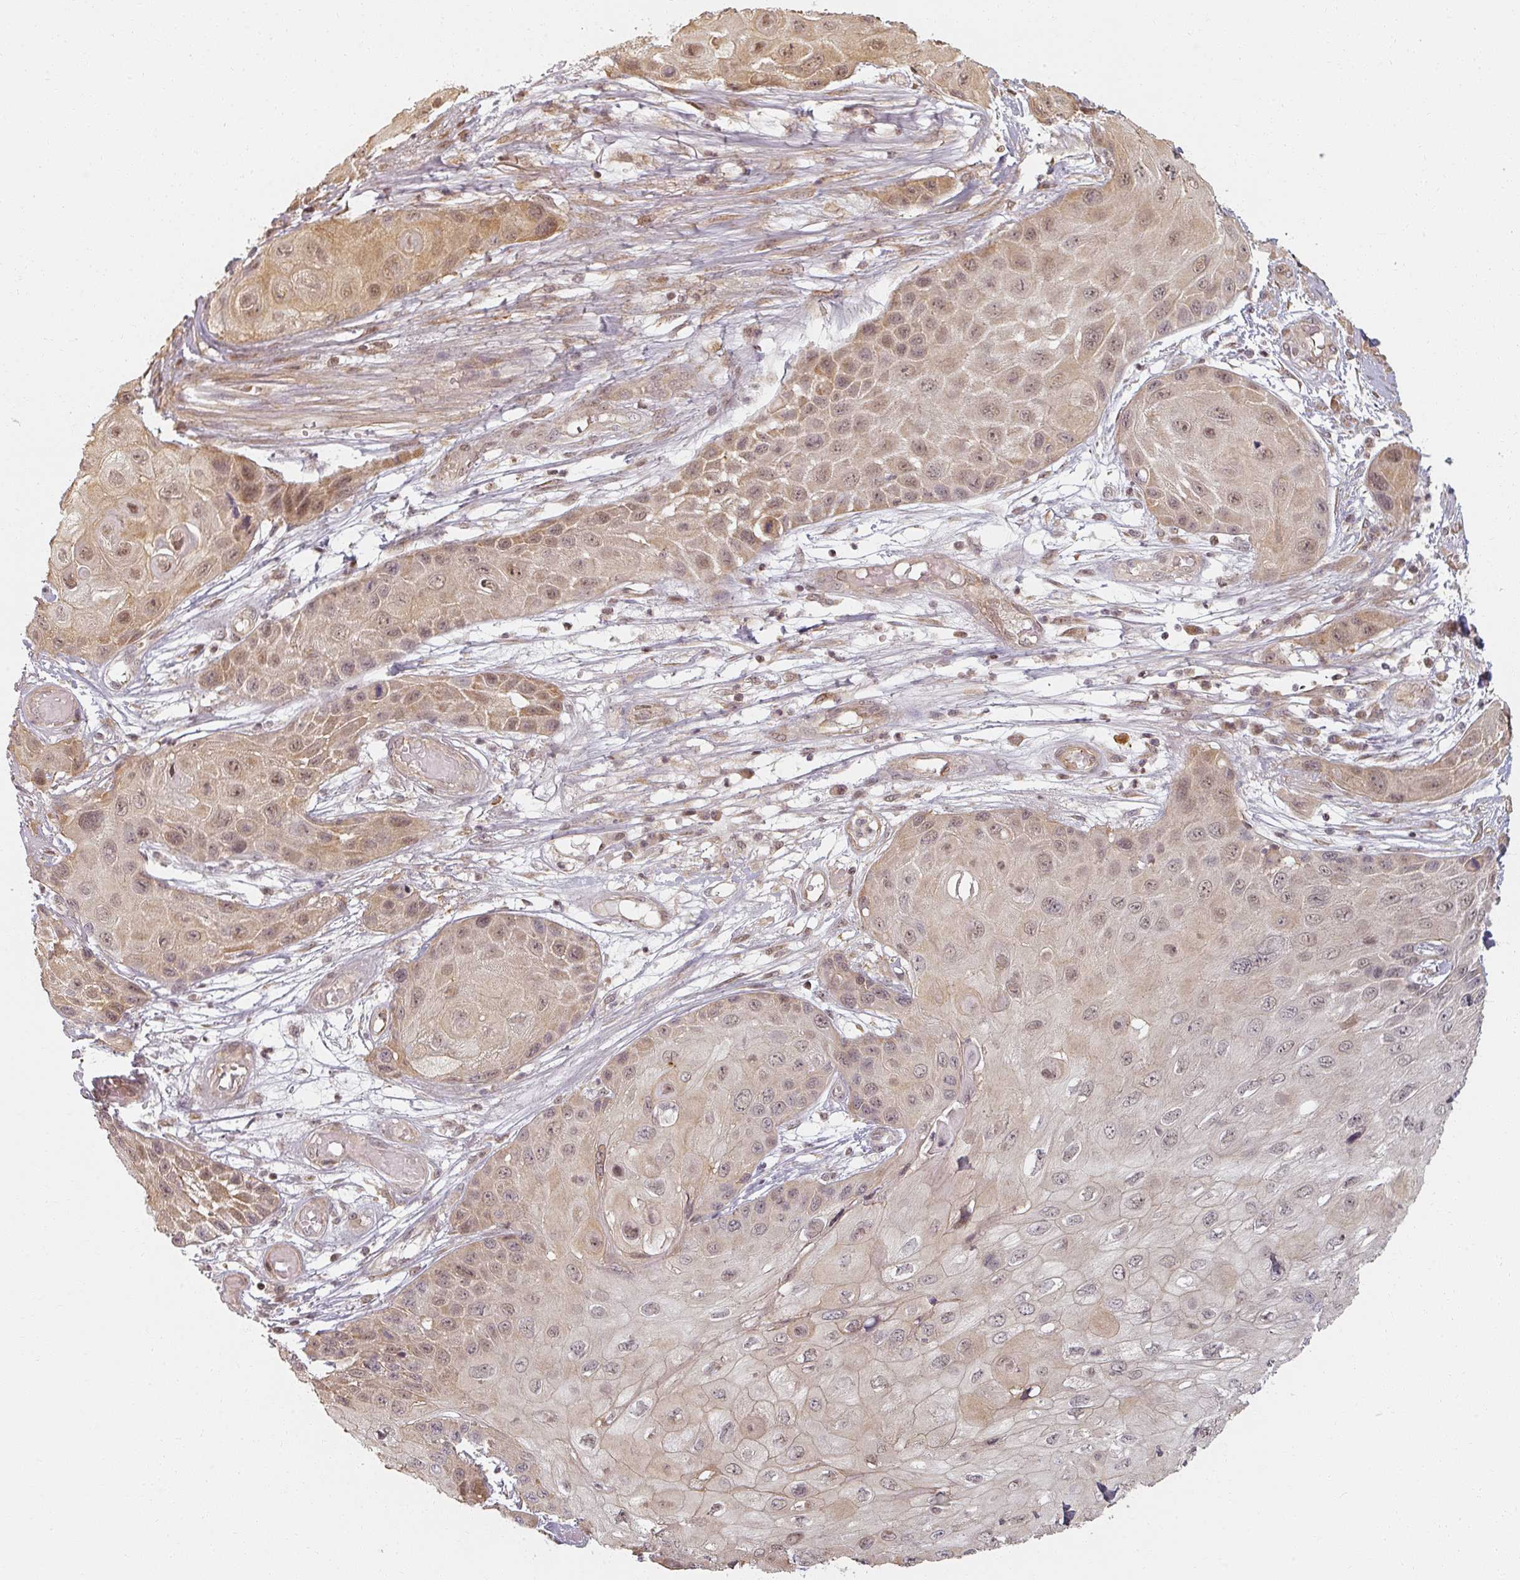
{"staining": {"intensity": "moderate", "quantity": ">75%", "location": "cytoplasmic/membranous,nuclear"}, "tissue": "skin cancer", "cell_type": "Tumor cells", "image_type": "cancer", "snomed": [{"axis": "morphology", "description": "Squamous cell carcinoma, NOS"}, {"axis": "topography", "description": "Skin"}, {"axis": "topography", "description": "Vulva"}], "caption": "Protein staining reveals moderate cytoplasmic/membranous and nuclear positivity in approximately >75% of tumor cells in skin squamous cell carcinoma. (DAB = brown stain, brightfield microscopy at high magnification).", "gene": "MED19", "patient": {"sex": "female", "age": 44}}